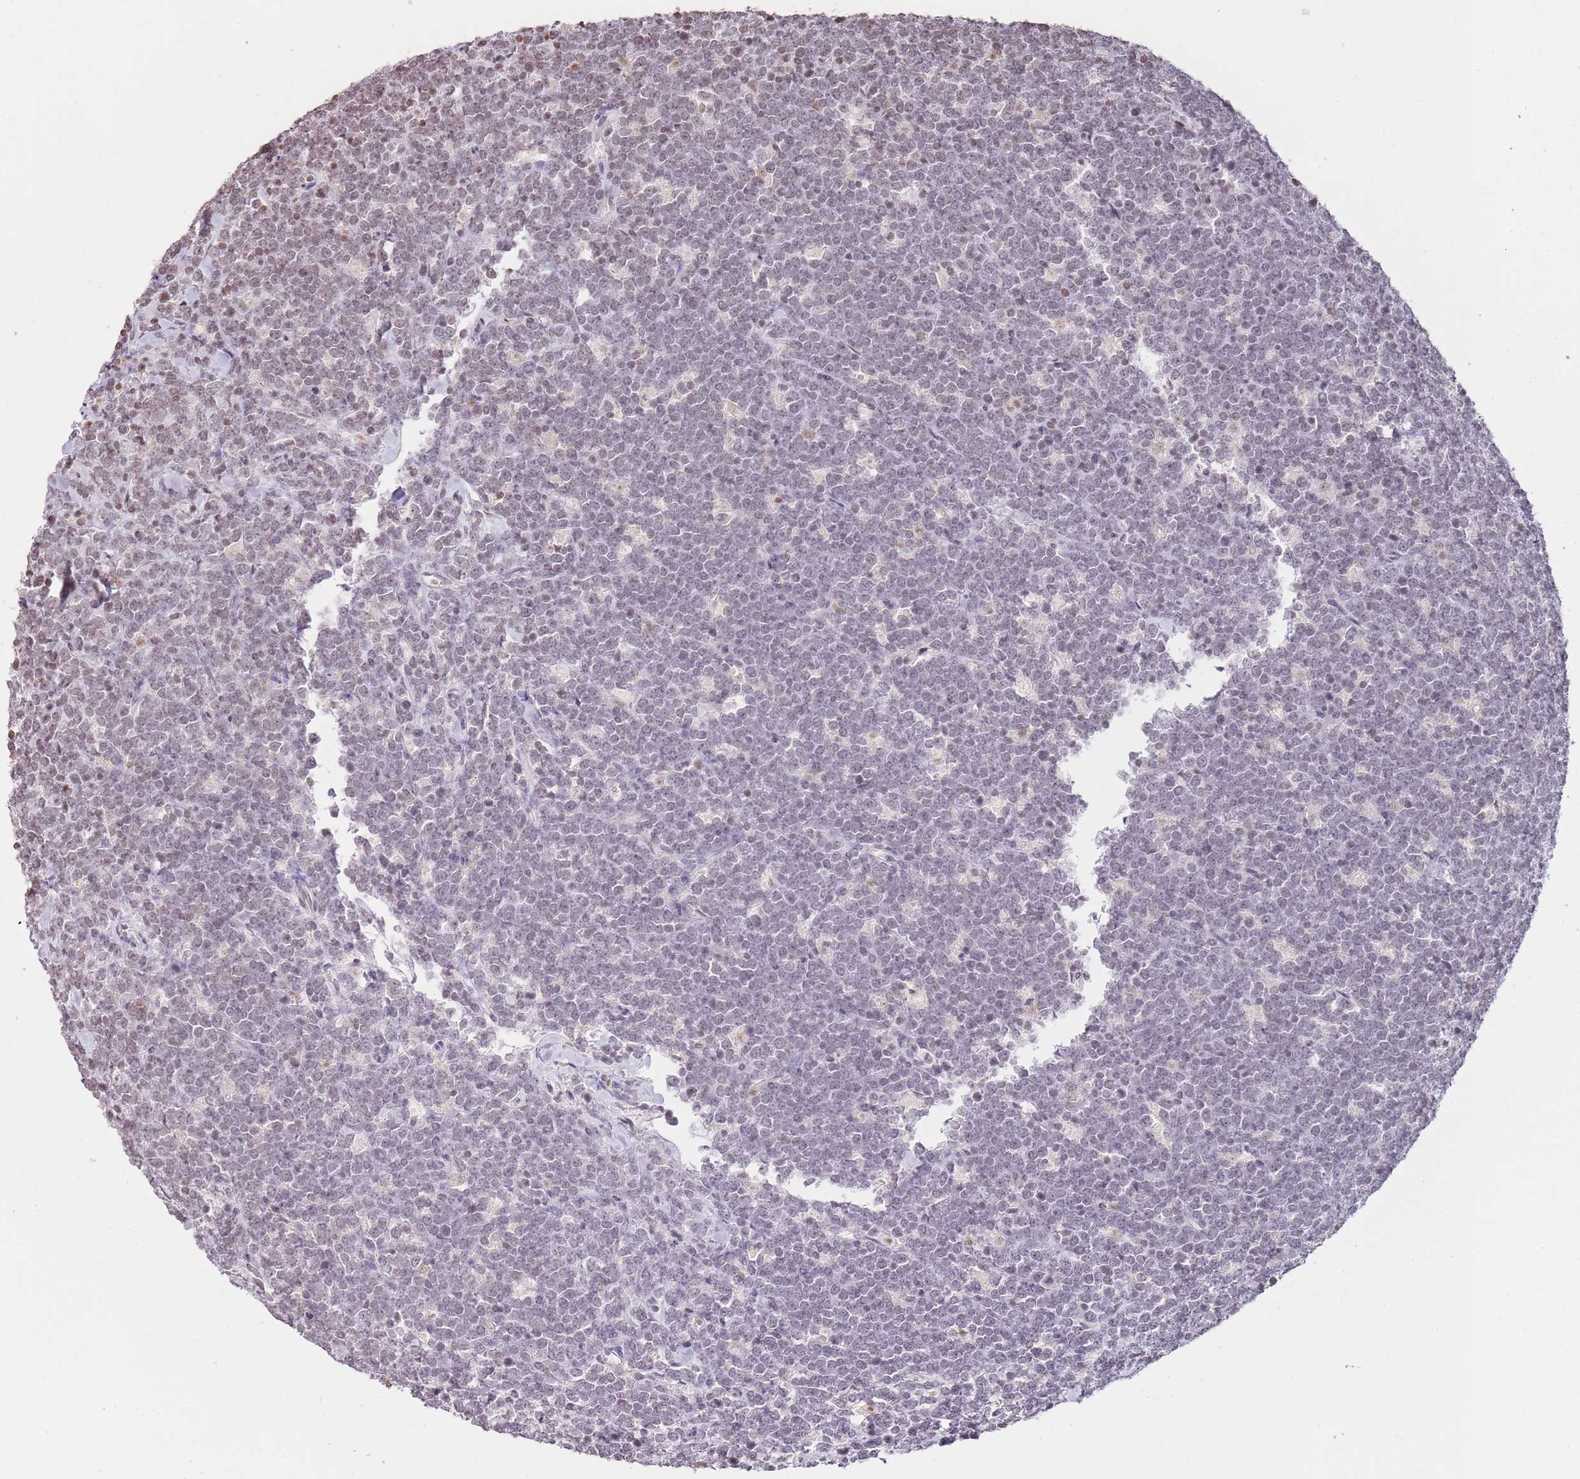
{"staining": {"intensity": "weak", "quantity": "<25%", "location": "nuclear"}, "tissue": "lymphoma", "cell_type": "Tumor cells", "image_type": "cancer", "snomed": [{"axis": "morphology", "description": "Malignant lymphoma, non-Hodgkin's type, High grade"}, {"axis": "topography", "description": "Small intestine"}], "caption": "A photomicrograph of high-grade malignant lymphoma, non-Hodgkin's type stained for a protein exhibits no brown staining in tumor cells.", "gene": "KPNA3", "patient": {"sex": "male", "age": 8}}